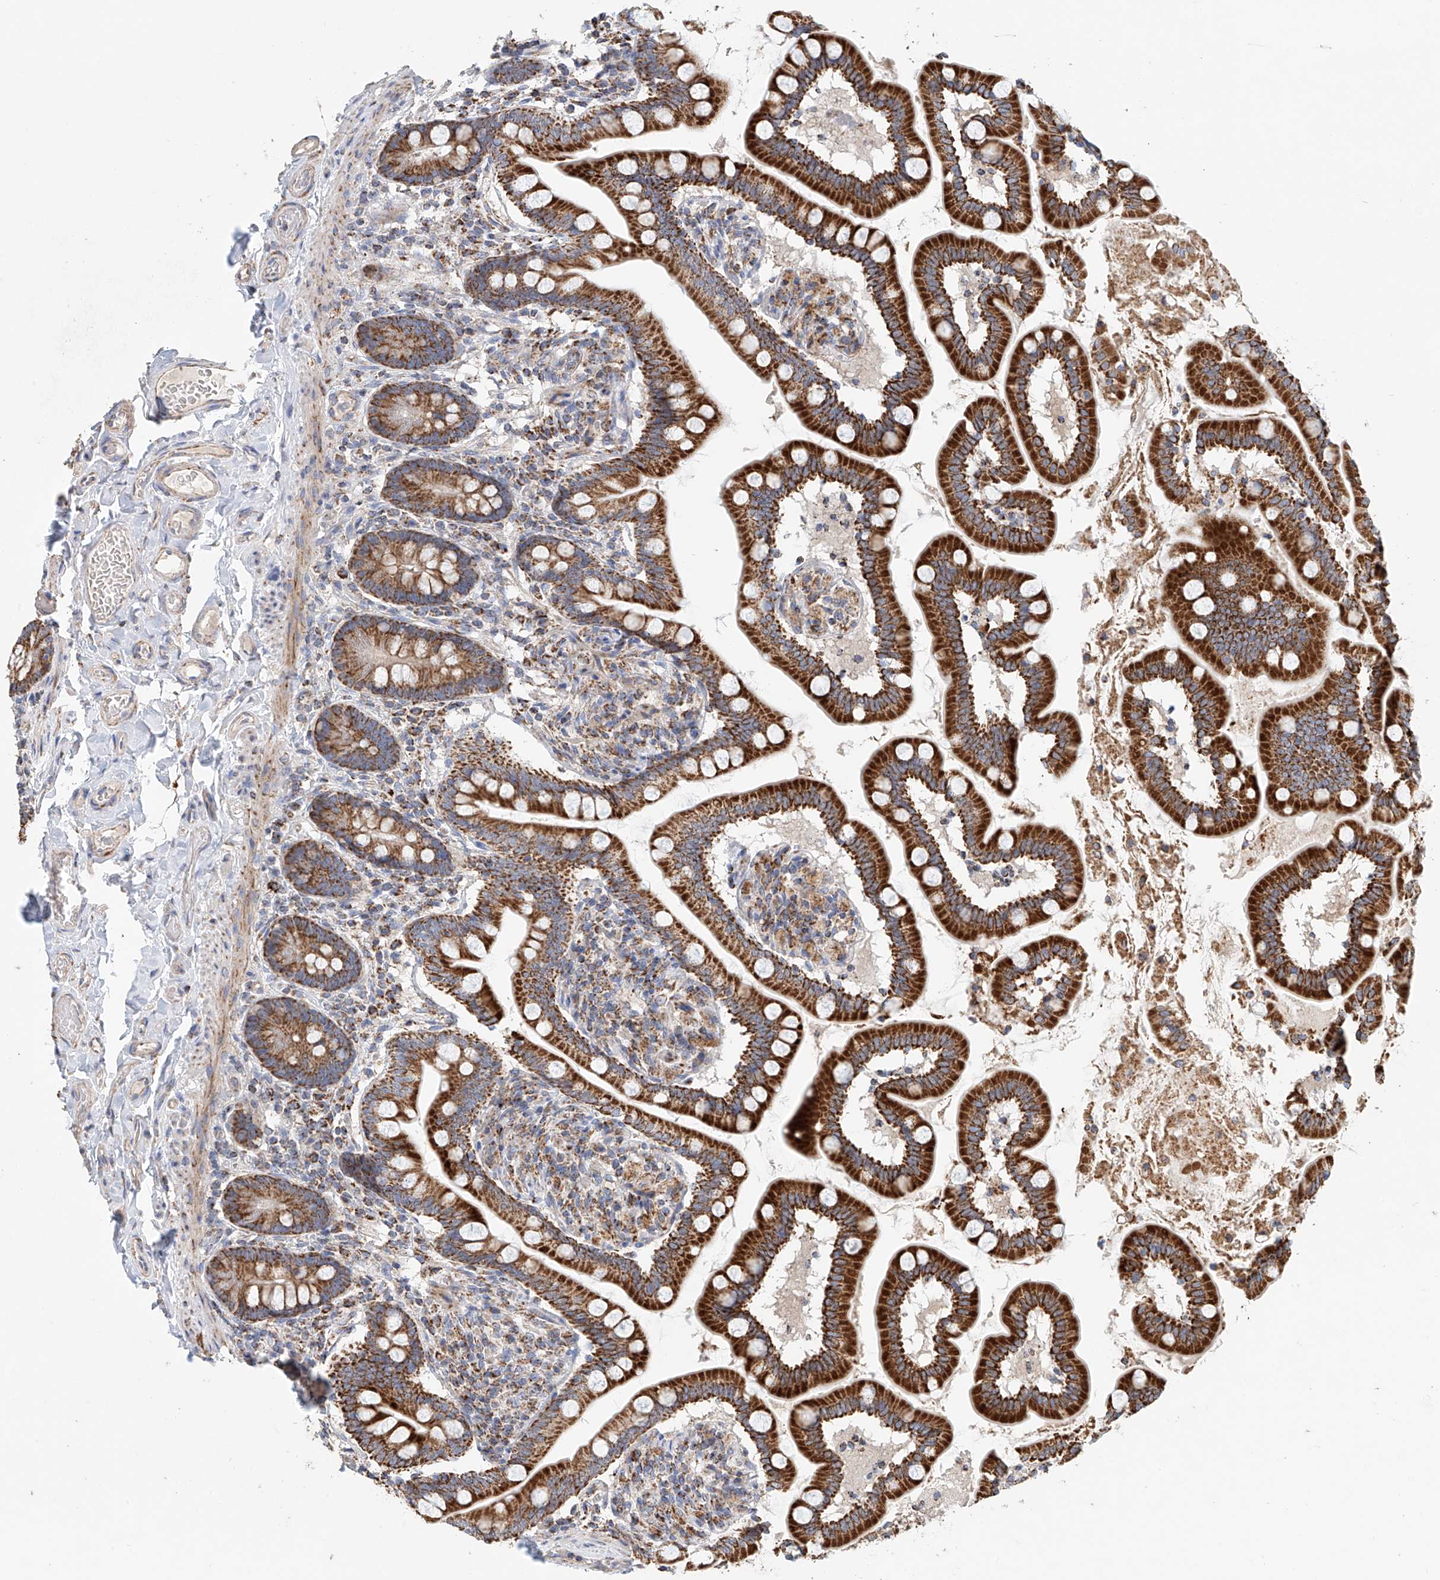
{"staining": {"intensity": "strong", "quantity": ">75%", "location": "cytoplasmic/membranous"}, "tissue": "small intestine", "cell_type": "Glandular cells", "image_type": "normal", "snomed": [{"axis": "morphology", "description": "Normal tissue, NOS"}, {"axis": "topography", "description": "Small intestine"}], "caption": "The immunohistochemical stain labels strong cytoplasmic/membranous staining in glandular cells of benign small intestine.", "gene": "MCL1", "patient": {"sex": "female", "age": 64}}